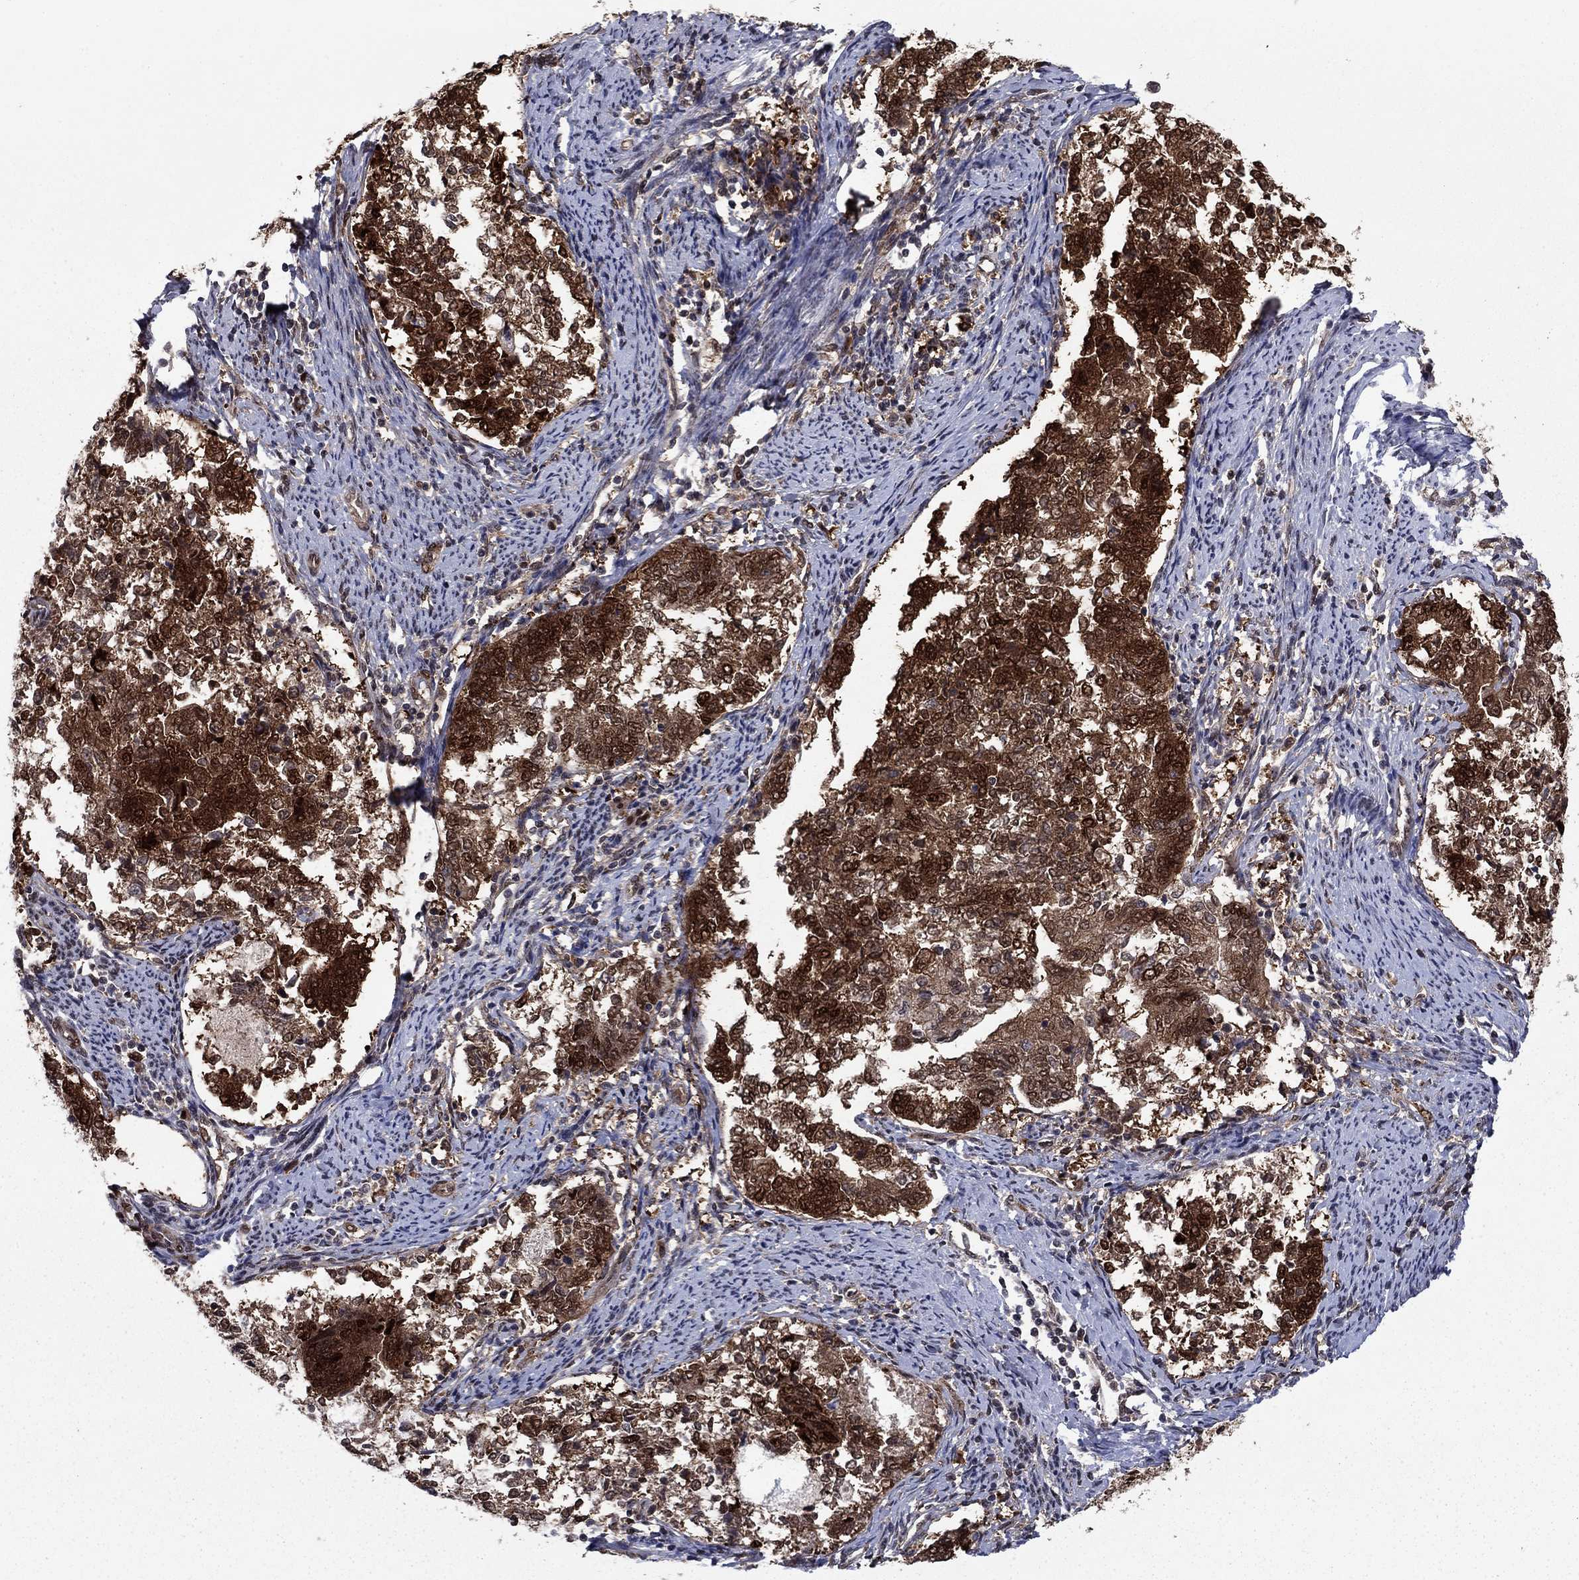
{"staining": {"intensity": "strong", "quantity": ">75%", "location": "cytoplasmic/membranous"}, "tissue": "endometrial cancer", "cell_type": "Tumor cells", "image_type": "cancer", "snomed": [{"axis": "morphology", "description": "Adenocarcinoma, NOS"}, {"axis": "topography", "description": "Endometrium"}], "caption": "Protein expression analysis of human endometrial cancer (adenocarcinoma) reveals strong cytoplasmic/membranous expression in about >75% of tumor cells.", "gene": "FKBP4", "patient": {"sex": "female", "age": 65}}